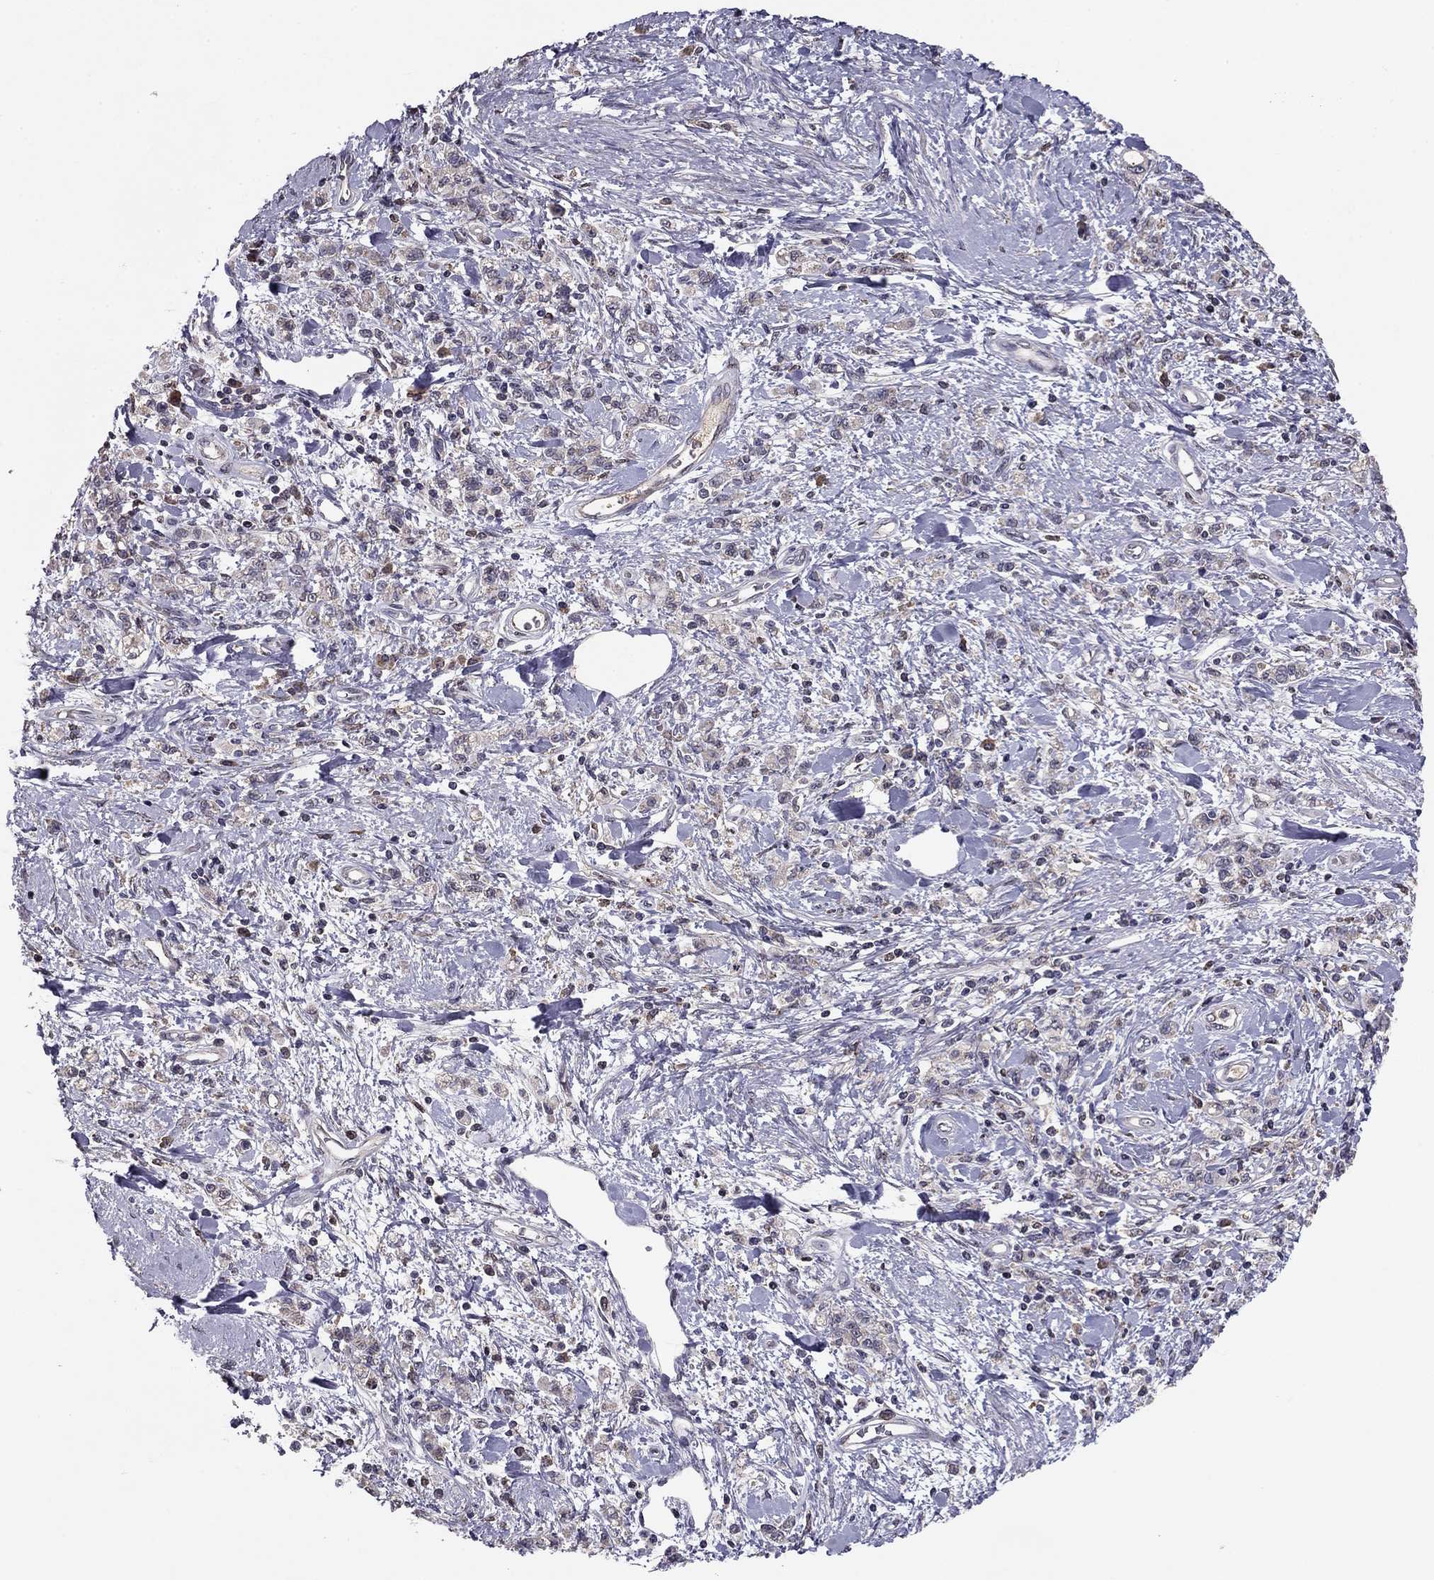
{"staining": {"intensity": "negative", "quantity": "none", "location": "none"}, "tissue": "stomach cancer", "cell_type": "Tumor cells", "image_type": "cancer", "snomed": [{"axis": "morphology", "description": "Adenocarcinoma, NOS"}, {"axis": "topography", "description": "Stomach"}], "caption": "Tumor cells are negative for brown protein staining in stomach cancer (adenocarcinoma).", "gene": "HCN1", "patient": {"sex": "male", "age": 77}}